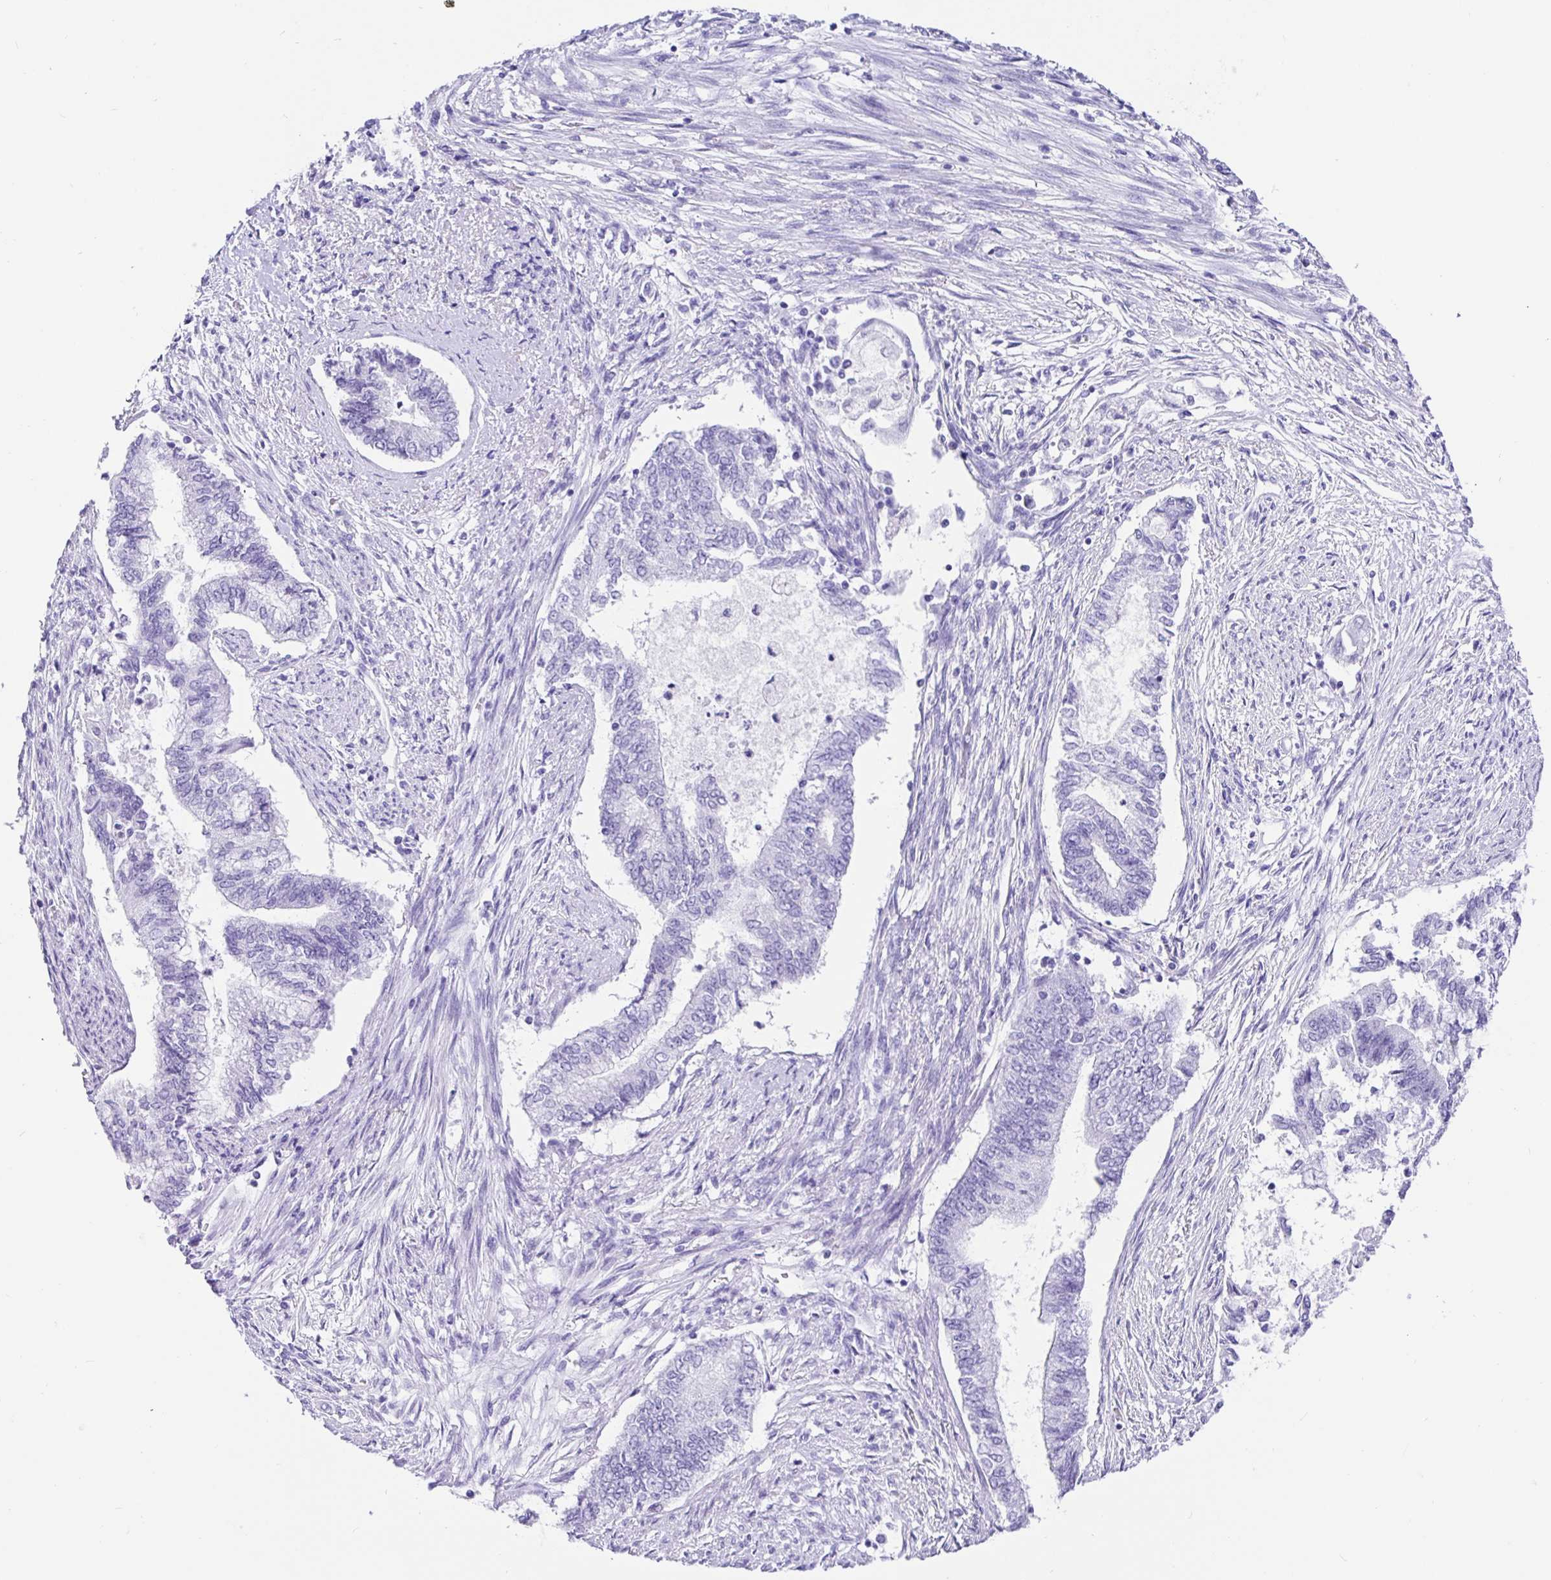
{"staining": {"intensity": "negative", "quantity": "none", "location": "none"}, "tissue": "endometrial cancer", "cell_type": "Tumor cells", "image_type": "cancer", "snomed": [{"axis": "morphology", "description": "Adenocarcinoma, NOS"}, {"axis": "topography", "description": "Endometrium"}], "caption": "Photomicrograph shows no significant protein expression in tumor cells of adenocarcinoma (endometrial).", "gene": "PRAMEF19", "patient": {"sex": "female", "age": 65}}